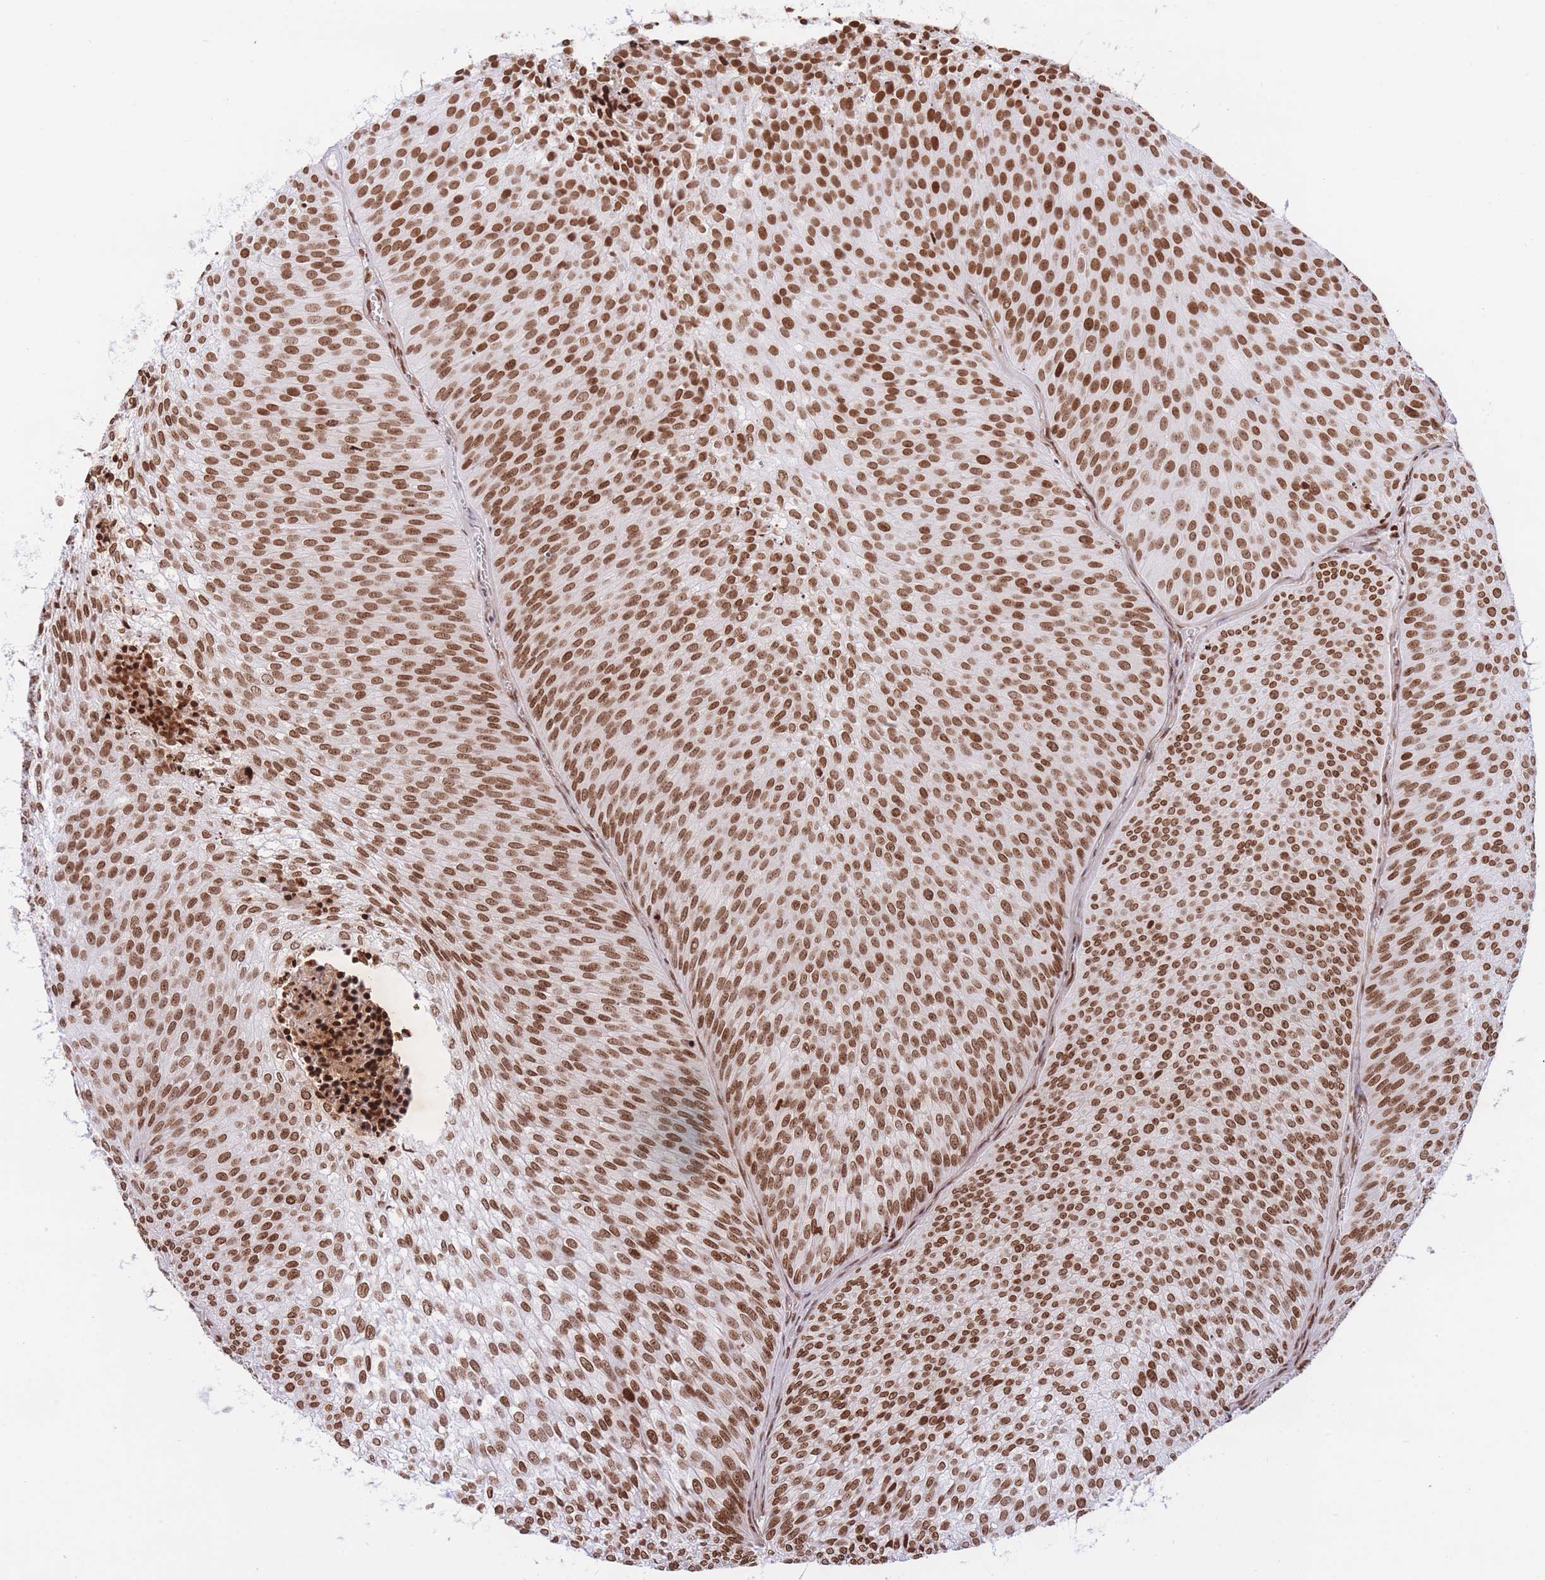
{"staining": {"intensity": "strong", "quantity": ">75%", "location": "nuclear"}, "tissue": "urothelial cancer", "cell_type": "Tumor cells", "image_type": "cancer", "snomed": [{"axis": "morphology", "description": "Urothelial carcinoma, Low grade"}, {"axis": "topography", "description": "Urinary bladder"}], "caption": "High-magnification brightfield microscopy of urothelial cancer stained with DAB (3,3'-diaminobenzidine) (brown) and counterstained with hematoxylin (blue). tumor cells exhibit strong nuclear staining is present in about>75% of cells. The staining is performed using DAB (3,3'-diaminobenzidine) brown chromogen to label protein expression. The nuclei are counter-stained blue using hematoxylin.", "gene": "H2BC11", "patient": {"sex": "male", "age": 91}}